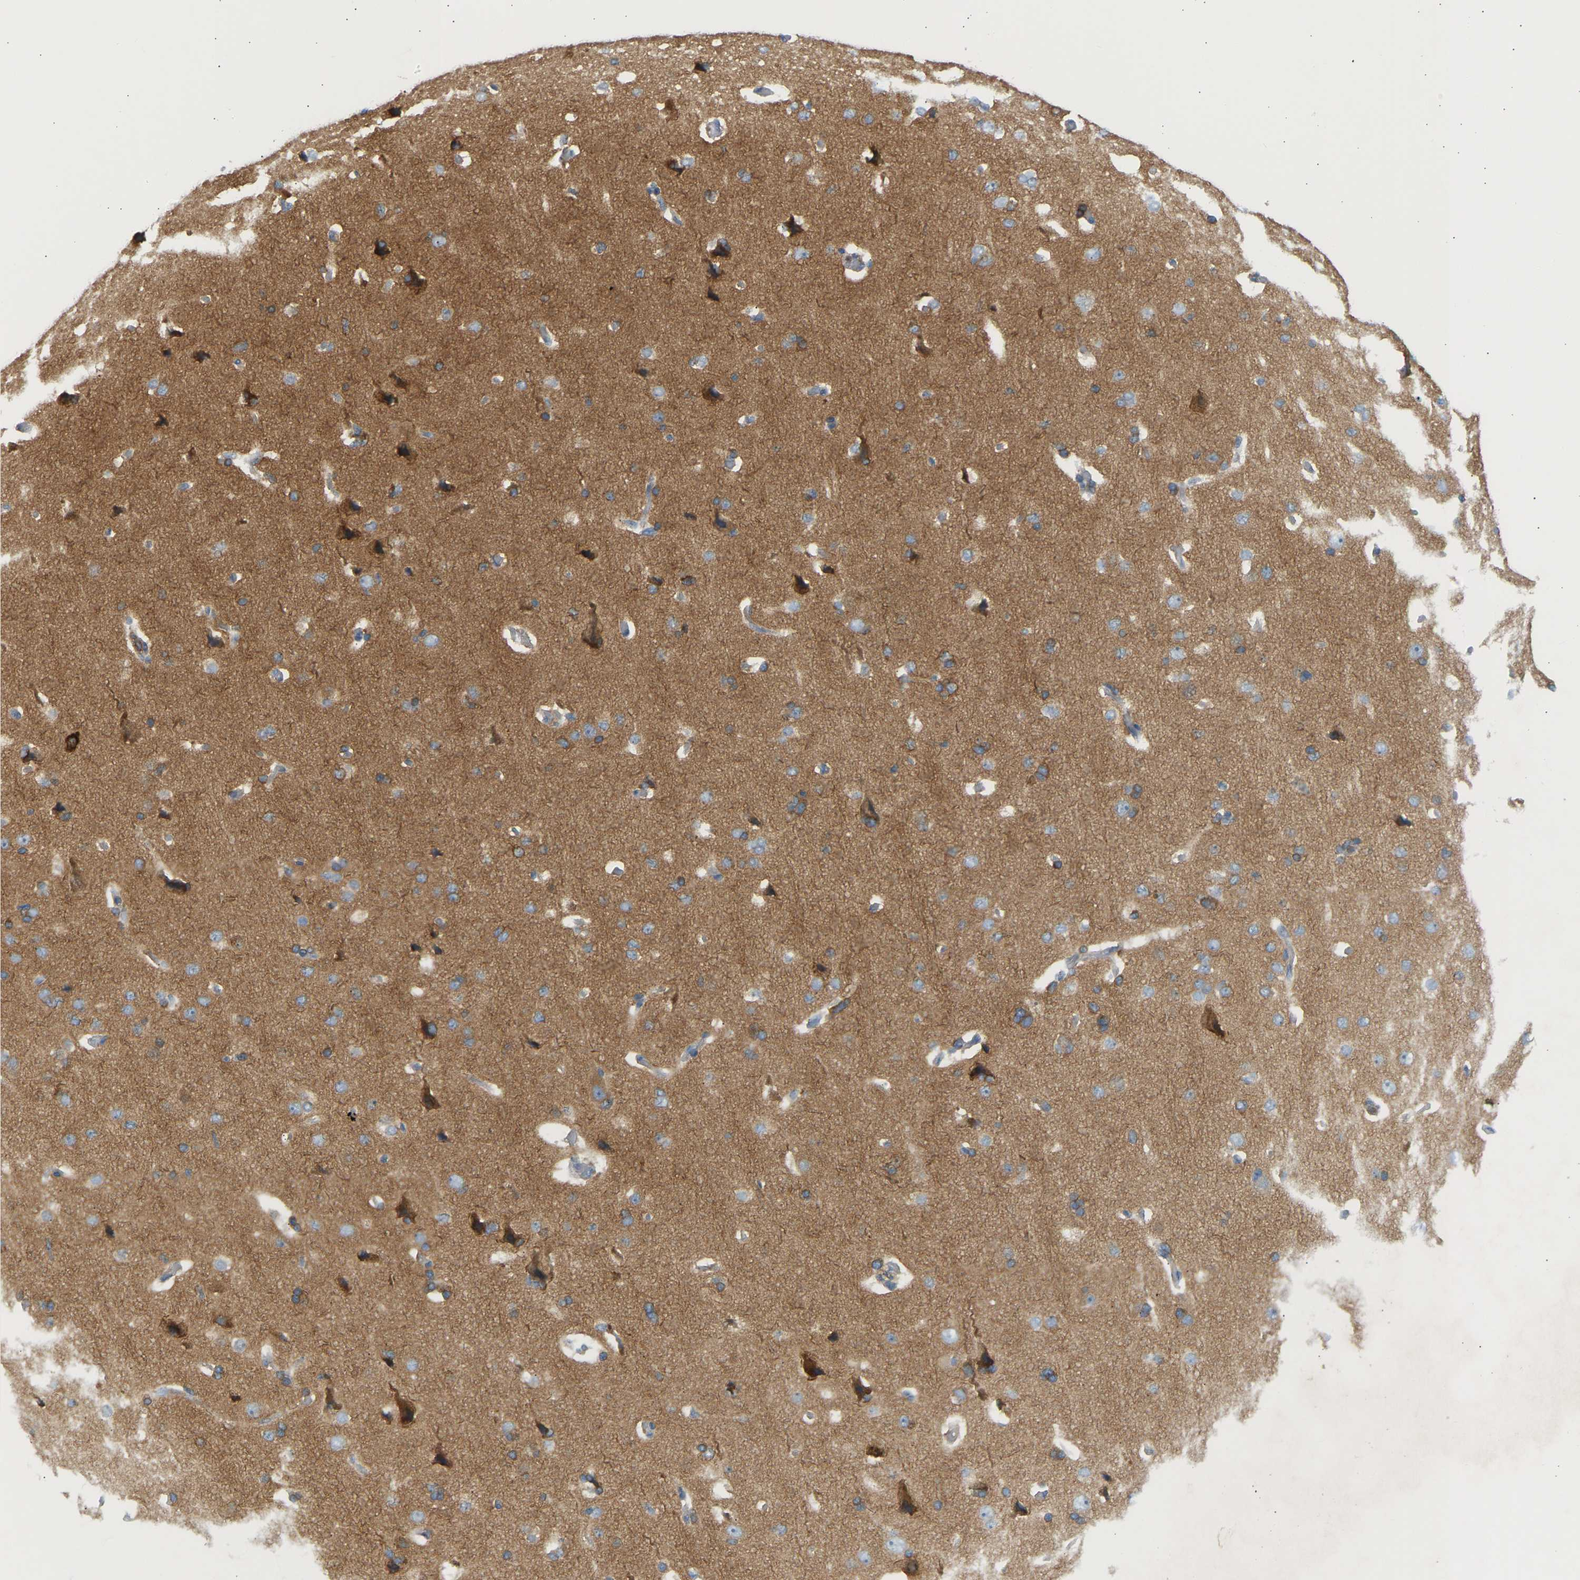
{"staining": {"intensity": "weak", "quantity": ">75%", "location": "cytoplasmic/membranous"}, "tissue": "cerebral cortex", "cell_type": "Endothelial cells", "image_type": "normal", "snomed": [{"axis": "morphology", "description": "Normal tissue, NOS"}, {"axis": "topography", "description": "Cerebral cortex"}], "caption": "IHC (DAB (3,3'-diaminobenzidine)) staining of normal human cerebral cortex shows weak cytoplasmic/membranous protein staining in approximately >75% of endothelial cells. Using DAB (brown) and hematoxylin (blue) stains, captured at high magnification using brightfield microscopy.", "gene": "FNBP1", "patient": {"sex": "male", "age": 62}}